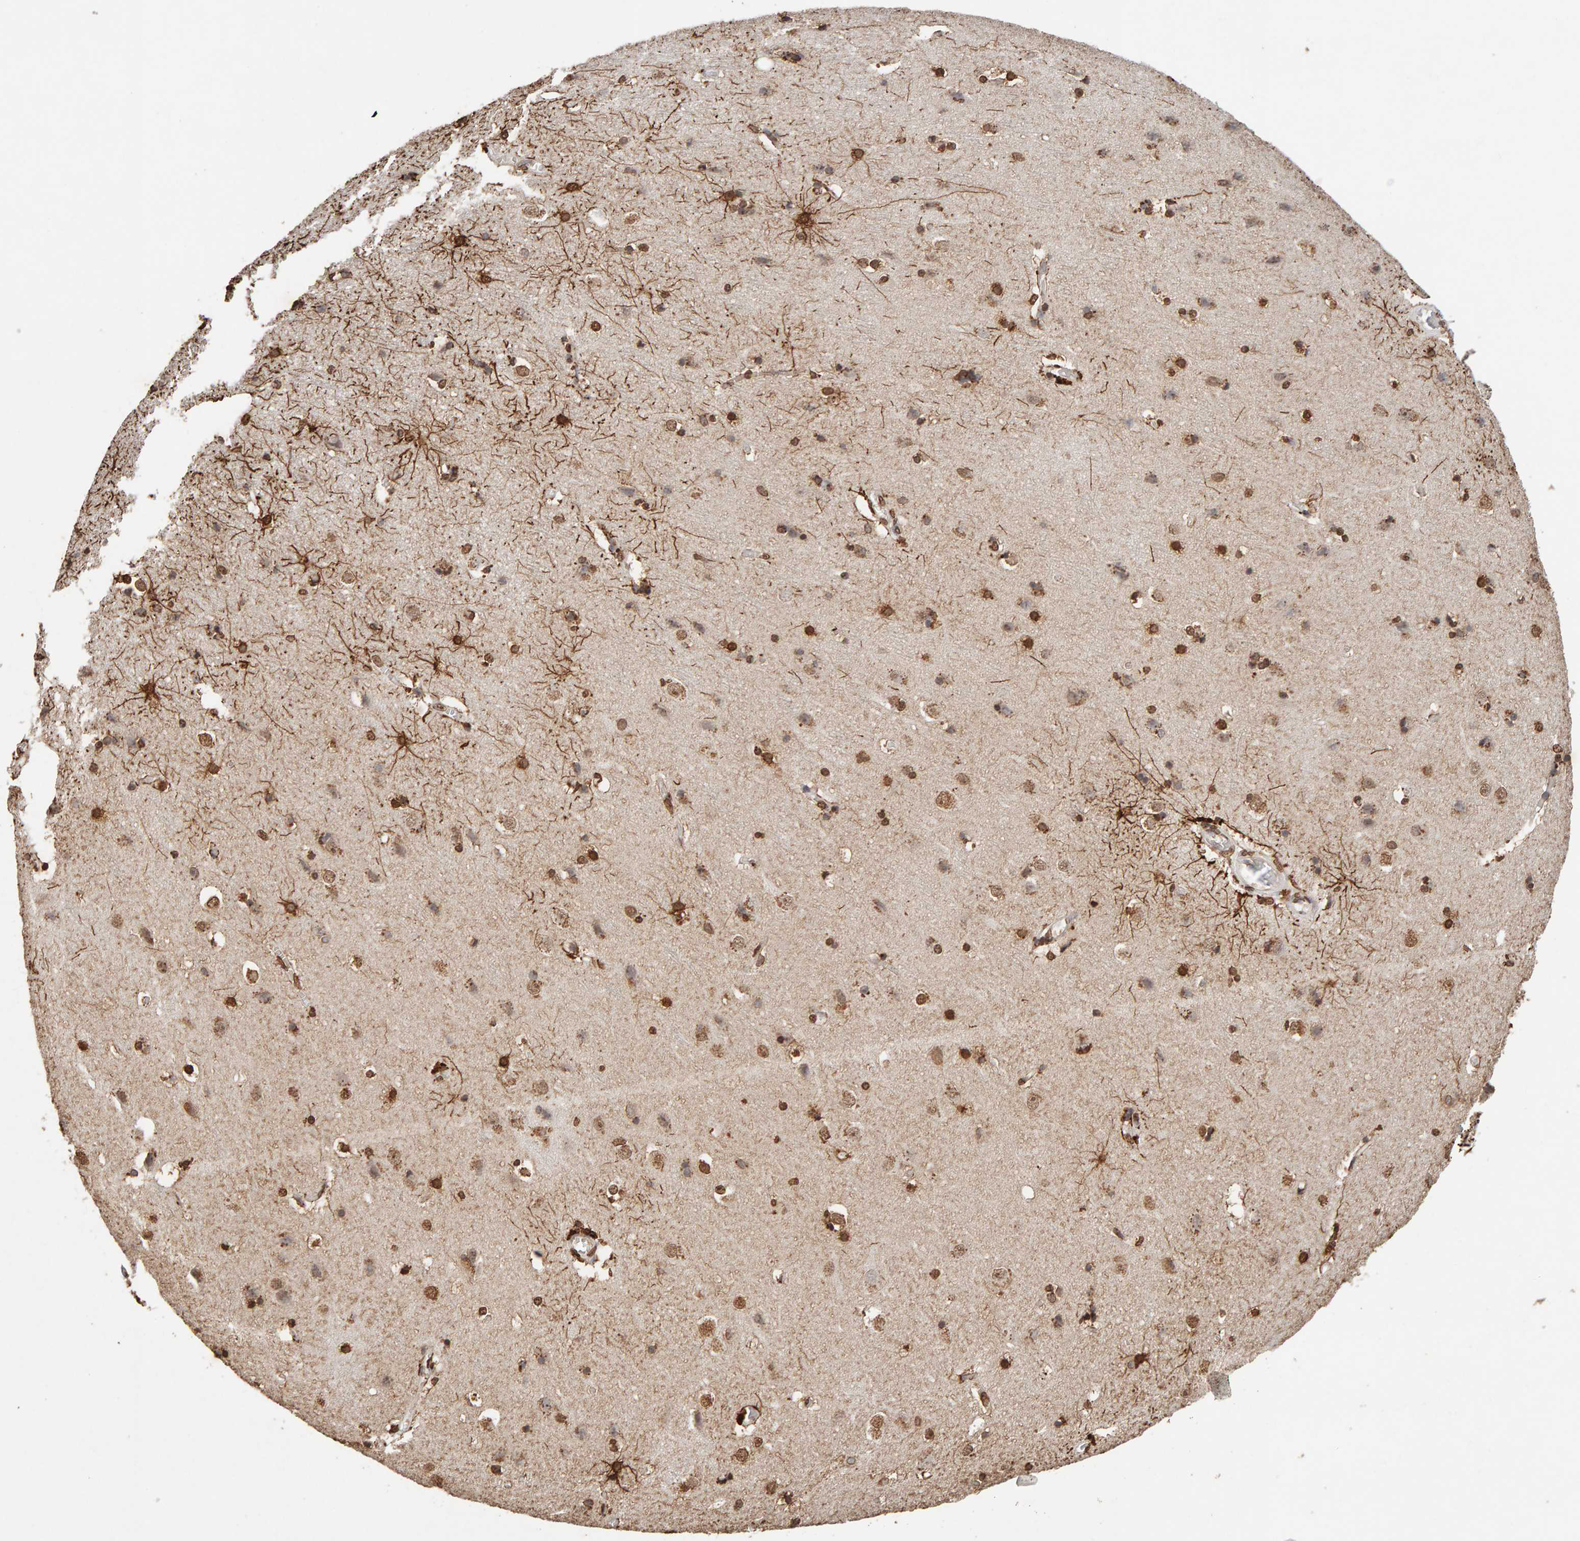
{"staining": {"intensity": "moderate", "quantity": "25%-75%", "location": "nuclear"}, "tissue": "cerebral cortex", "cell_type": "Endothelial cells", "image_type": "normal", "snomed": [{"axis": "morphology", "description": "Normal tissue, NOS"}, {"axis": "topography", "description": "Cerebral cortex"}], "caption": "A high-resolution micrograph shows immunohistochemistry (IHC) staining of benign cerebral cortex, which displays moderate nuclear positivity in about 25%-75% of endothelial cells.", "gene": "DNAJB5", "patient": {"sex": "male", "age": 54}}